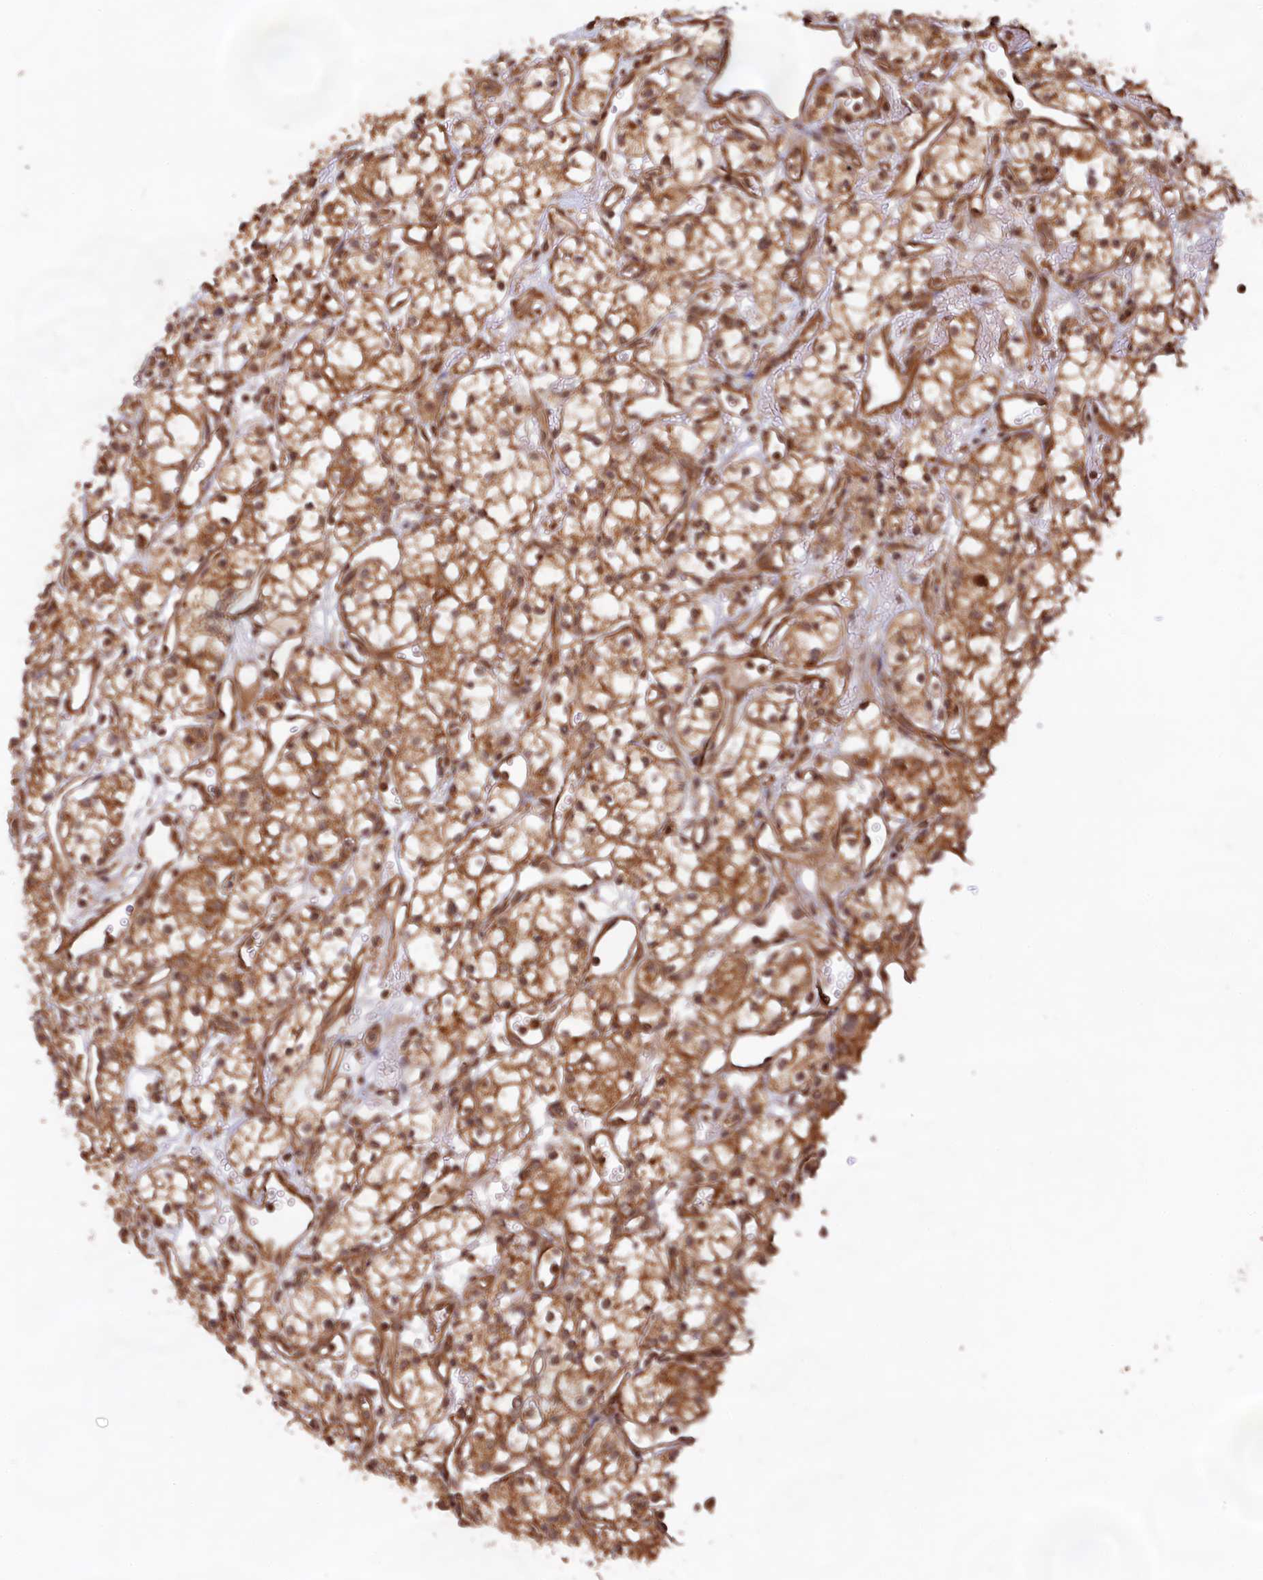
{"staining": {"intensity": "moderate", "quantity": ">75%", "location": "cytoplasmic/membranous,nuclear"}, "tissue": "renal cancer", "cell_type": "Tumor cells", "image_type": "cancer", "snomed": [{"axis": "morphology", "description": "Adenocarcinoma, NOS"}, {"axis": "topography", "description": "Kidney"}], "caption": "A brown stain labels moderate cytoplasmic/membranous and nuclear positivity of a protein in adenocarcinoma (renal) tumor cells. (DAB IHC with brightfield microscopy, high magnification).", "gene": "CCDC174", "patient": {"sex": "male", "age": 59}}